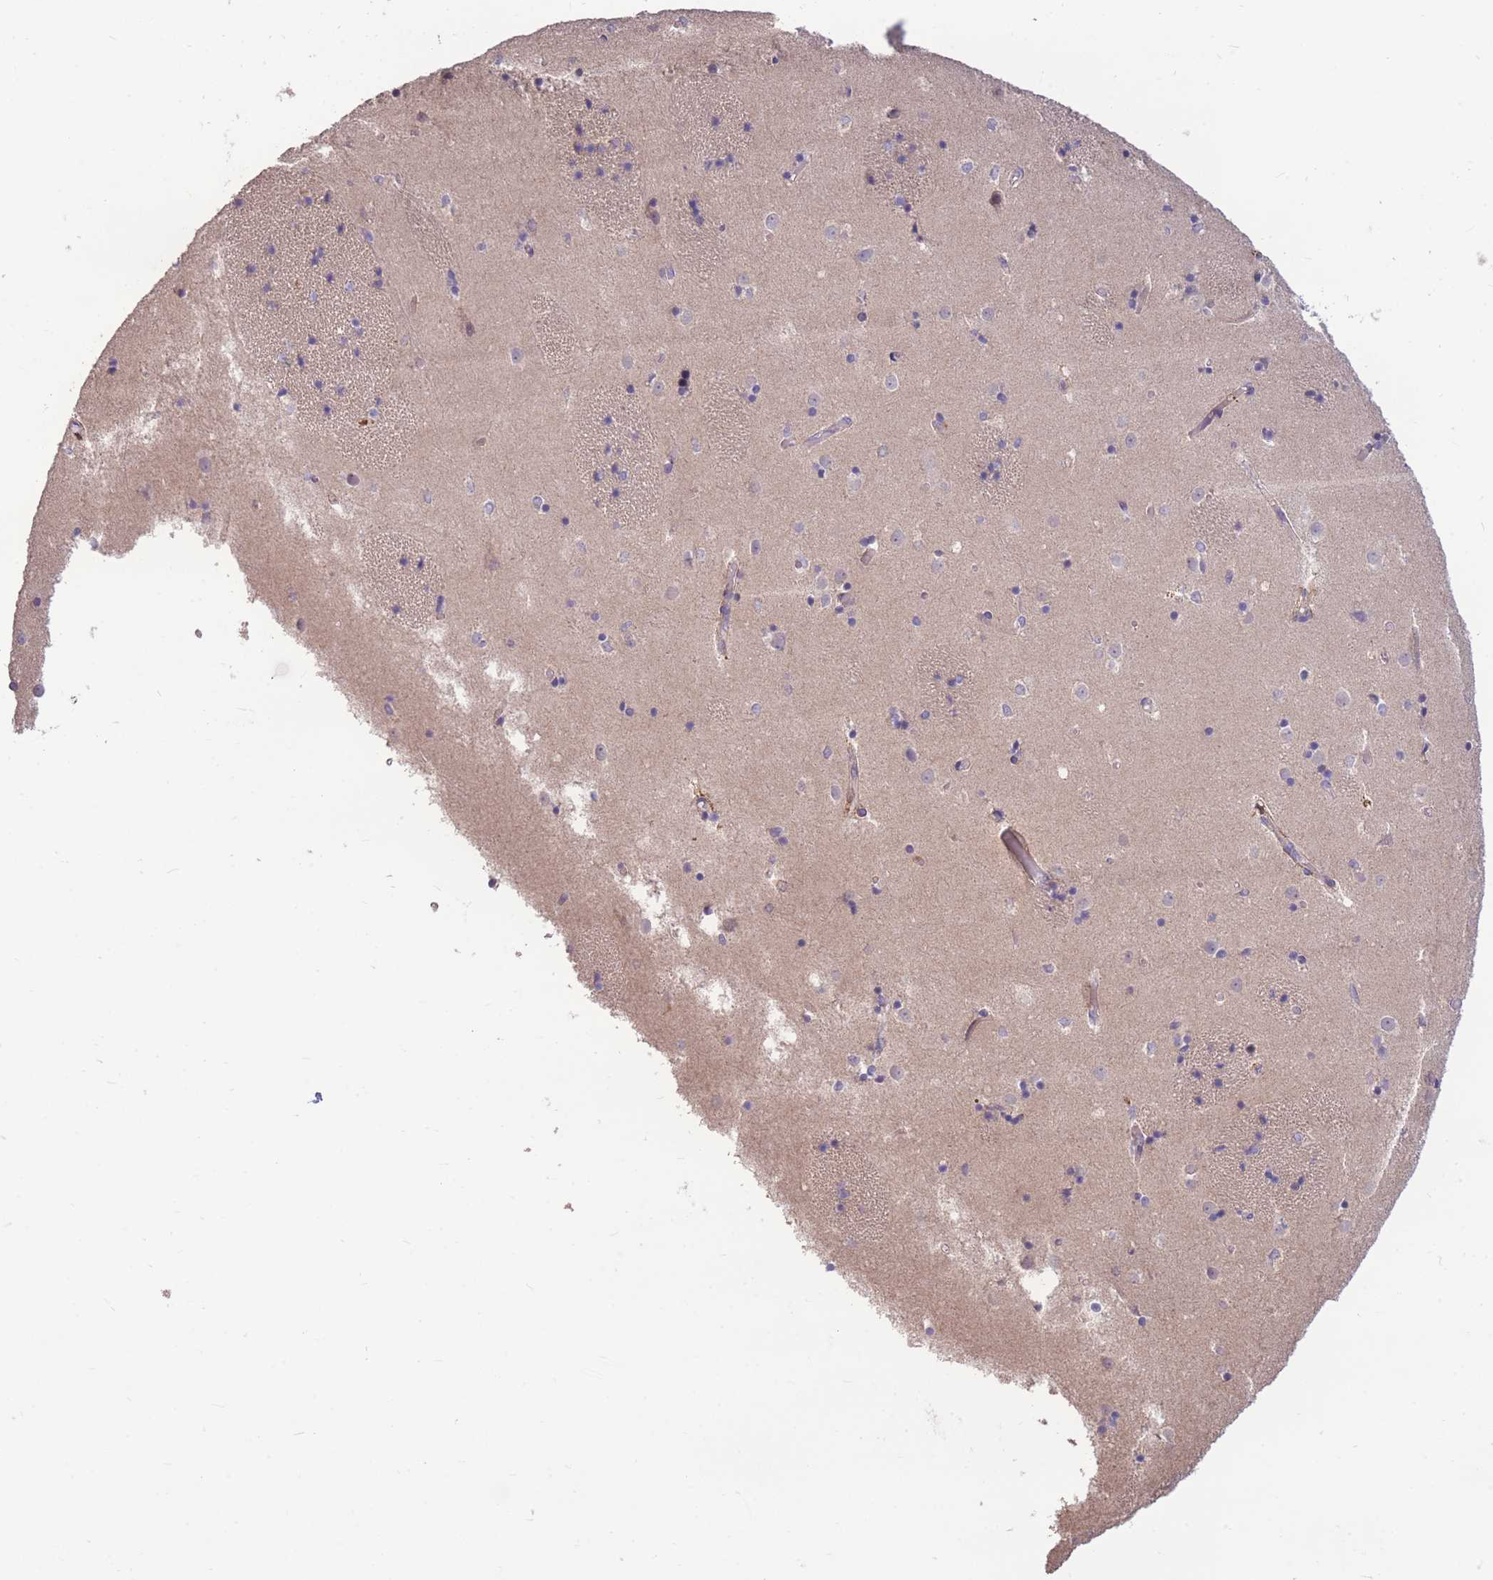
{"staining": {"intensity": "negative", "quantity": "none", "location": "none"}, "tissue": "caudate", "cell_type": "Glial cells", "image_type": "normal", "snomed": [{"axis": "morphology", "description": "Normal tissue, NOS"}, {"axis": "topography", "description": "Lateral ventricle wall"}], "caption": "This is an immunohistochemistry histopathology image of normal caudate. There is no expression in glial cells.", "gene": "OR5T1", "patient": {"sex": "female", "age": 52}}